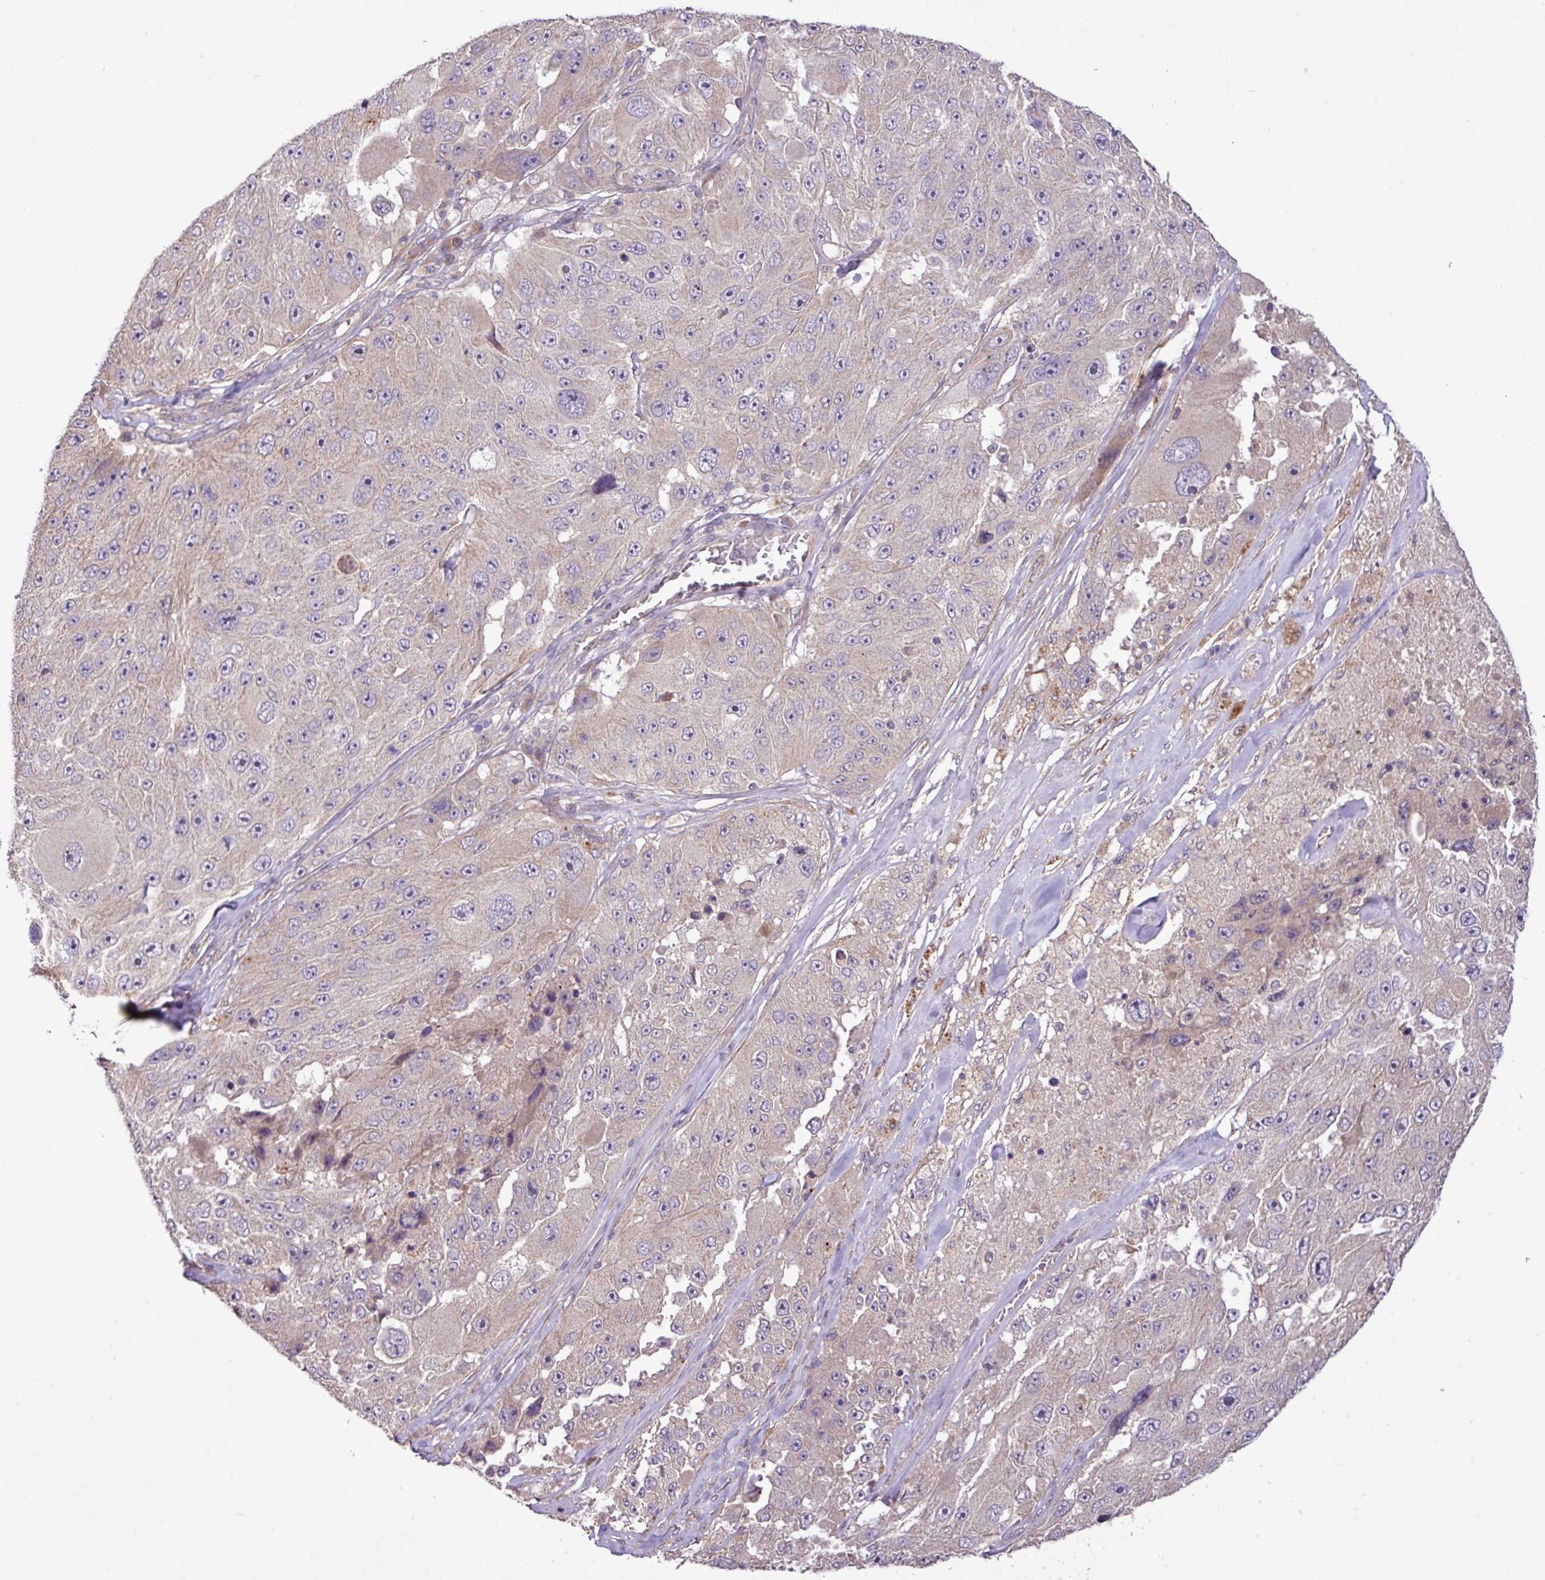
{"staining": {"intensity": "weak", "quantity": "25%-75%", "location": "cytoplasmic/membranous"}, "tissue": "melanoma", "cell_type": "Tumor cells", "image_type": "cancer", "snomed": [{"axis": "morphology", "description": "Malignant melanoma, Metastatic site"}, {"axis": "topography", "description": "Lymph node"}], "caption": "Immunohistochemical staining of human melanoma reveals weak cytoplasmic/membranous protein staining in approximately 25%-75% of tumor cells.", "gene": "XIAP", "patient": {"sex": "male", "age": 62}}